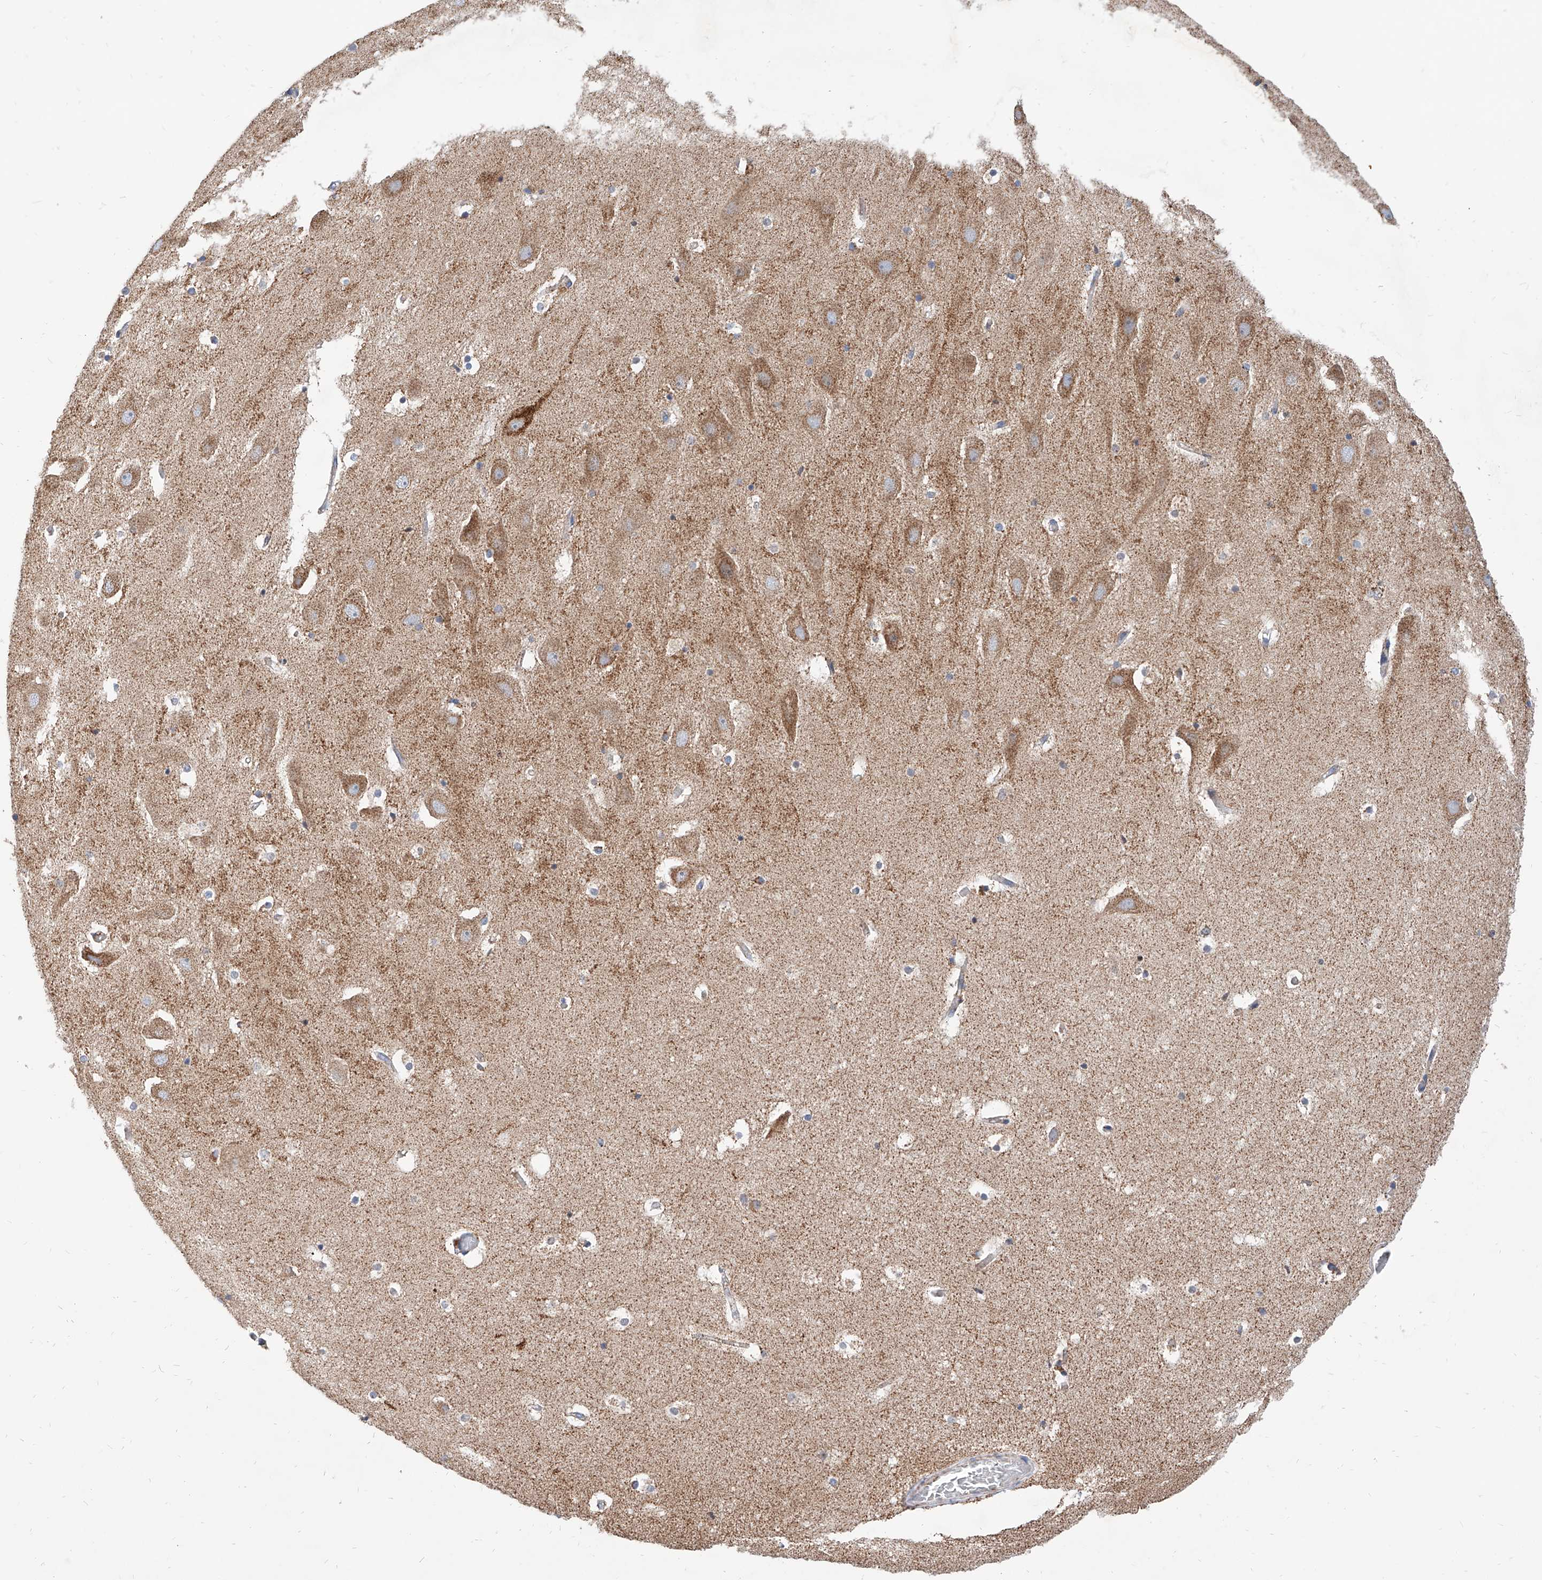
{"staining": {"intensity": "weak", "quantity": "25%-75%", "location": "cytoplasmic/membranous"}, "tissue": "hippocampus", "cell_type": "Glial cells", "image_type": "normal", "snomed": [{"axis": "morphology", "description": "Normal tissue, NOS"}, {"axis": "topography", "description": "Hippocampus"}], "caption": "Weak cytoplasmic/membranous protein expression is seen in about 25%-75% of glial cells in hippocampus. (Stains: DAB in brown, nuclei in blue, Microscopy: brightfield microscopy at high magnification).", "gene": "CPNE5", "patient": {"sex": "female", "age": 52}}